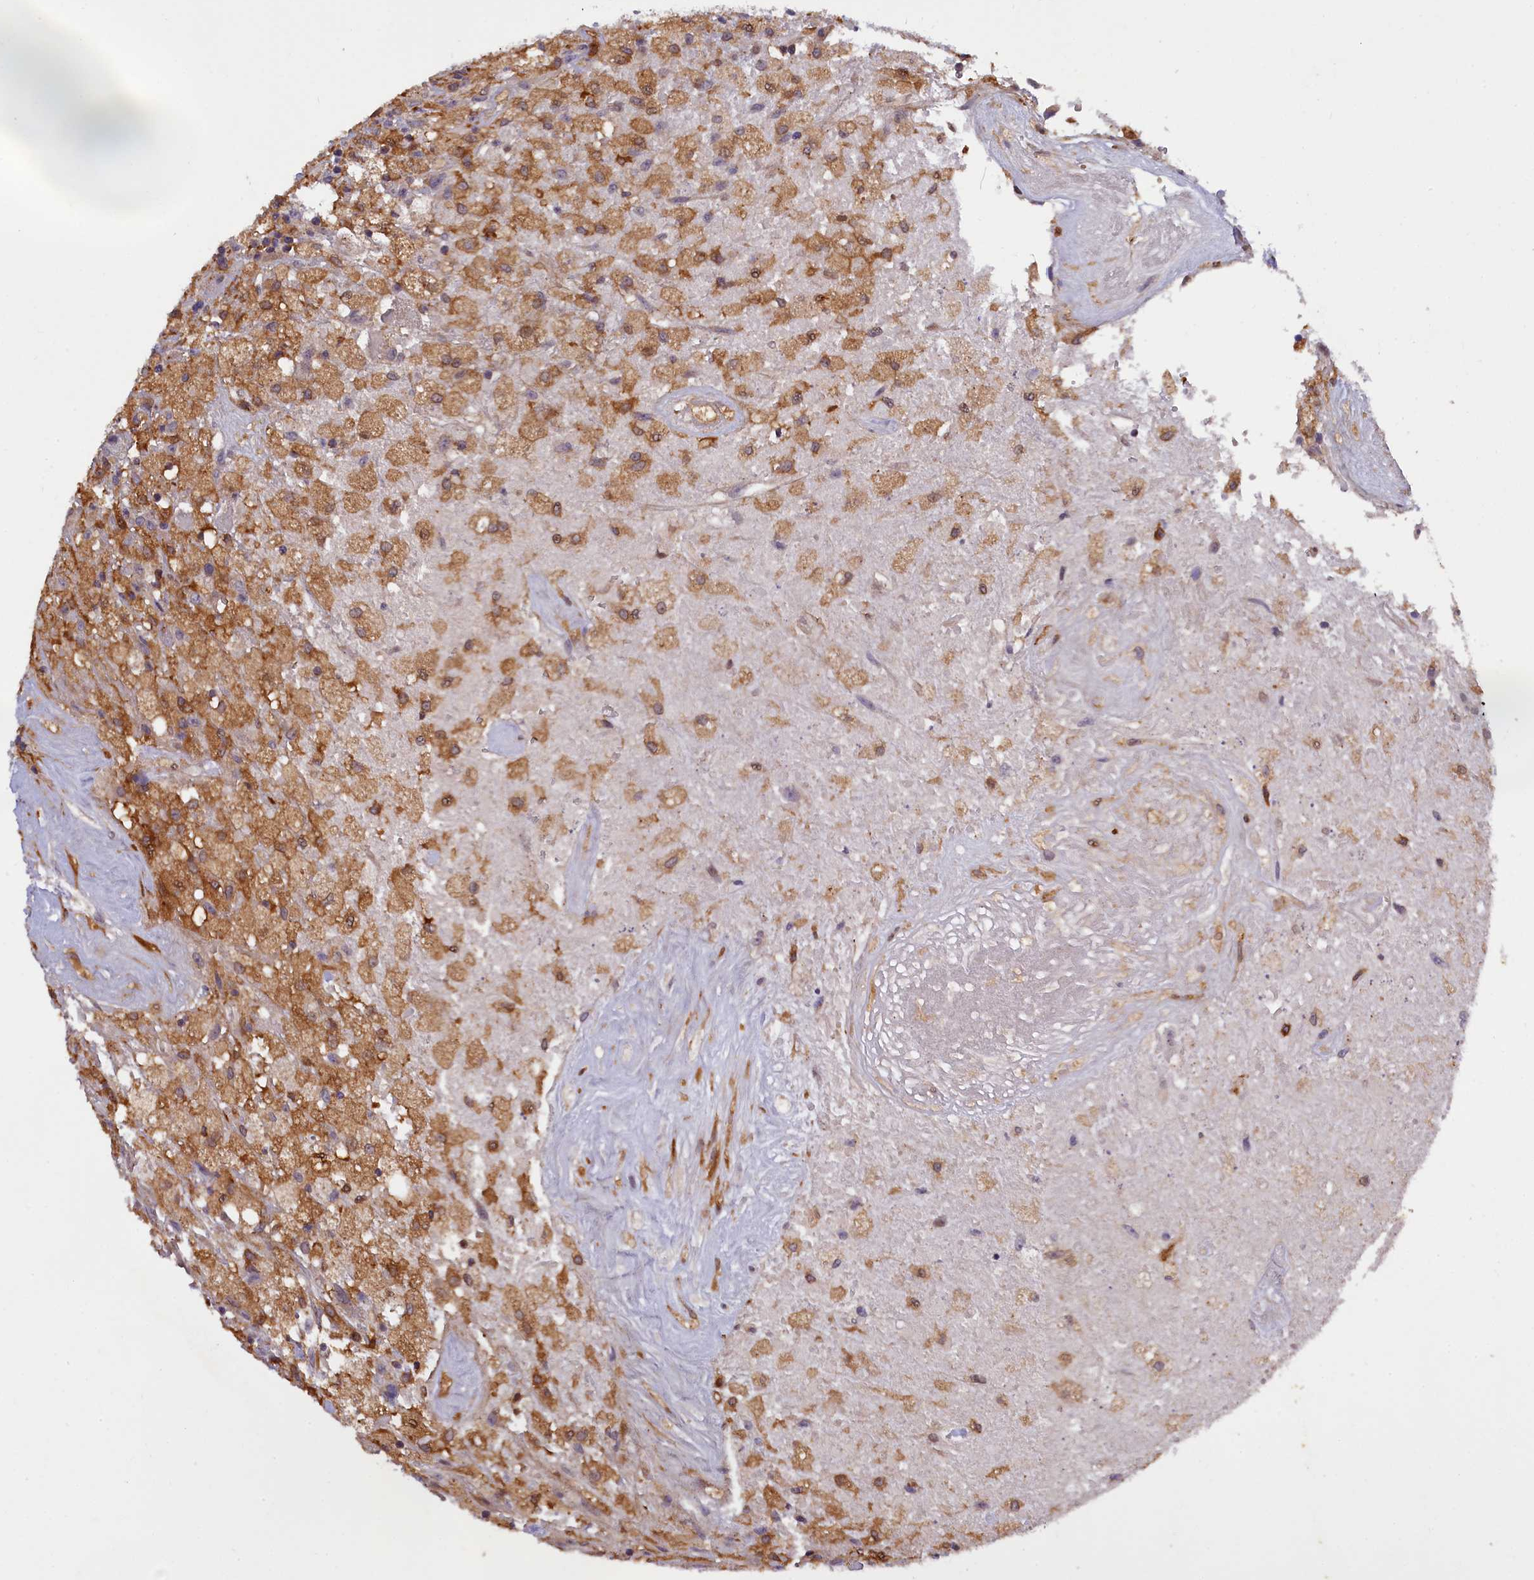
{"staining": {"intensity": "moderate", "quantity": "25%-75%", "location": "cytoplasmic/membranous"}, "tissue": "glioma", "cell_type": "Tumor cells", "image_type": "cancer", "snomed": [{"axis": "morphology", "description": "Glioma, malignant, High grade"}, {"axis": "topography", "description": "Brain"}], "caption": "Tumor cells show medium levels of moderate cytoplasmic/membranous expression in about 25%-75% of cells in high-grade glioma (malignant). Nuclei are stained in blue.", "gene": "NAIP", "patient": {"sex": "male", "age": 56}}